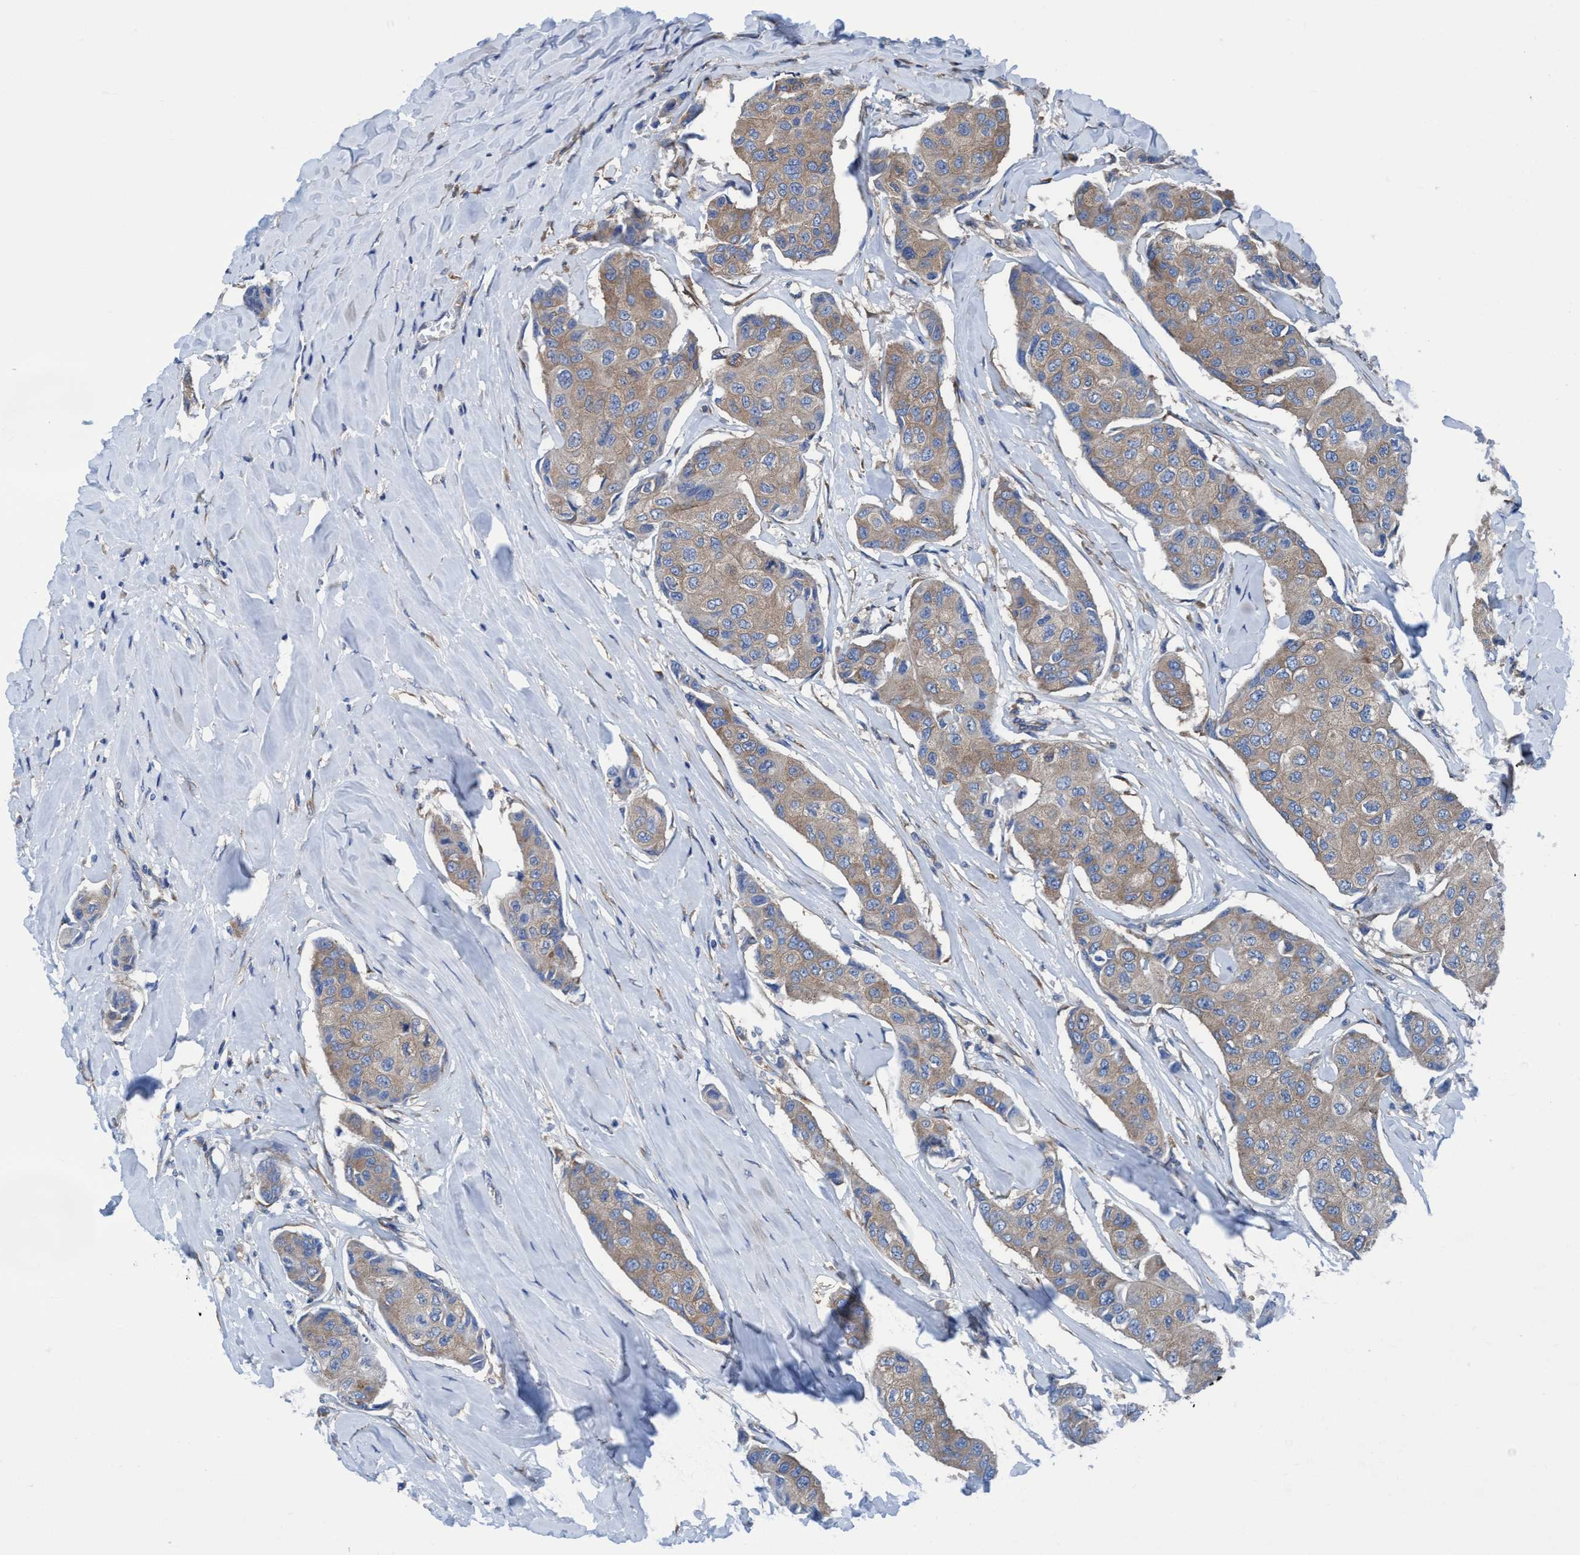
{"staining": {"intensity": "weak", "quantity": ">75%", "location": "cytoplasmic/membranous"}, "tissue": "breast cancer", "cell_type": "Tumor cells", "image_type": "cancer", "snomed": [{"axis": "morphology", "description": "Duct carcinoma"}, {"axis": "topography", "description": "Breast"}], "caption": "DAB immunohistochemical staining of human breast infiltrating ductal carcinoma reveals weak cytoplasmic/membranous protein staining in approximately >75% of tumor cells. (Brightfield microscopy of DAB IHC at high magnification).", "gene": "NMT1", "patient": {"sex": "female", "age": 80}}